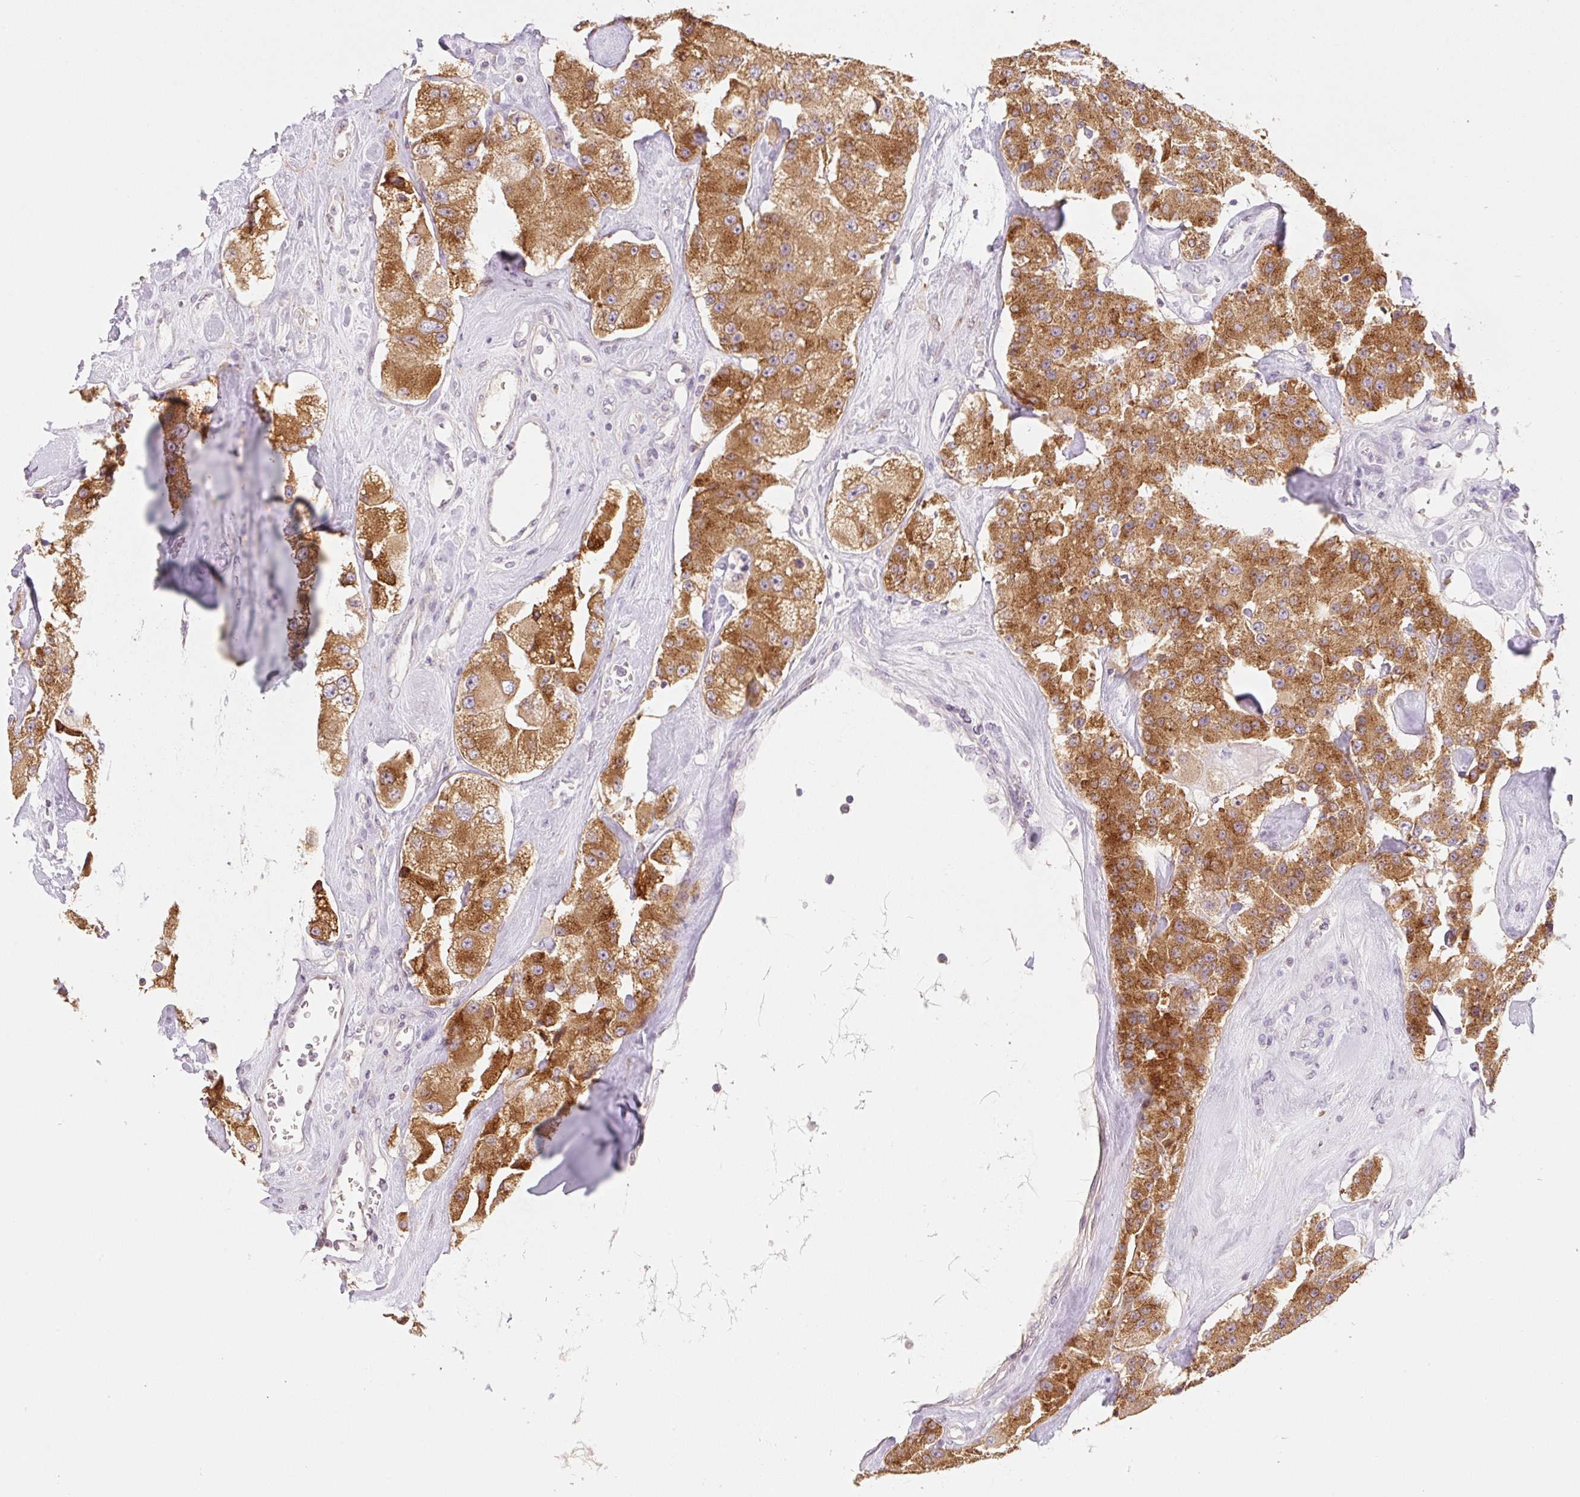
{"staining": {"intensity": "strong", "quantity": ">75%", "location": "cytoplasmic/membranous"}, "tissue": "carcinoid", "cell_type": "Tumor cells", "image_type": "cancer", "snomed": [{"axis": "morphology", "description": "Carcinoid, malignant, NOS"}, {"axis": "topography", "description": "Pancreas"}], "caption": "Human carcinoid stained with a protein marker demonstrates strong staining in tumor cells.", "gene": "MIA2", "patient": {"sex": "male", "age": 41}}